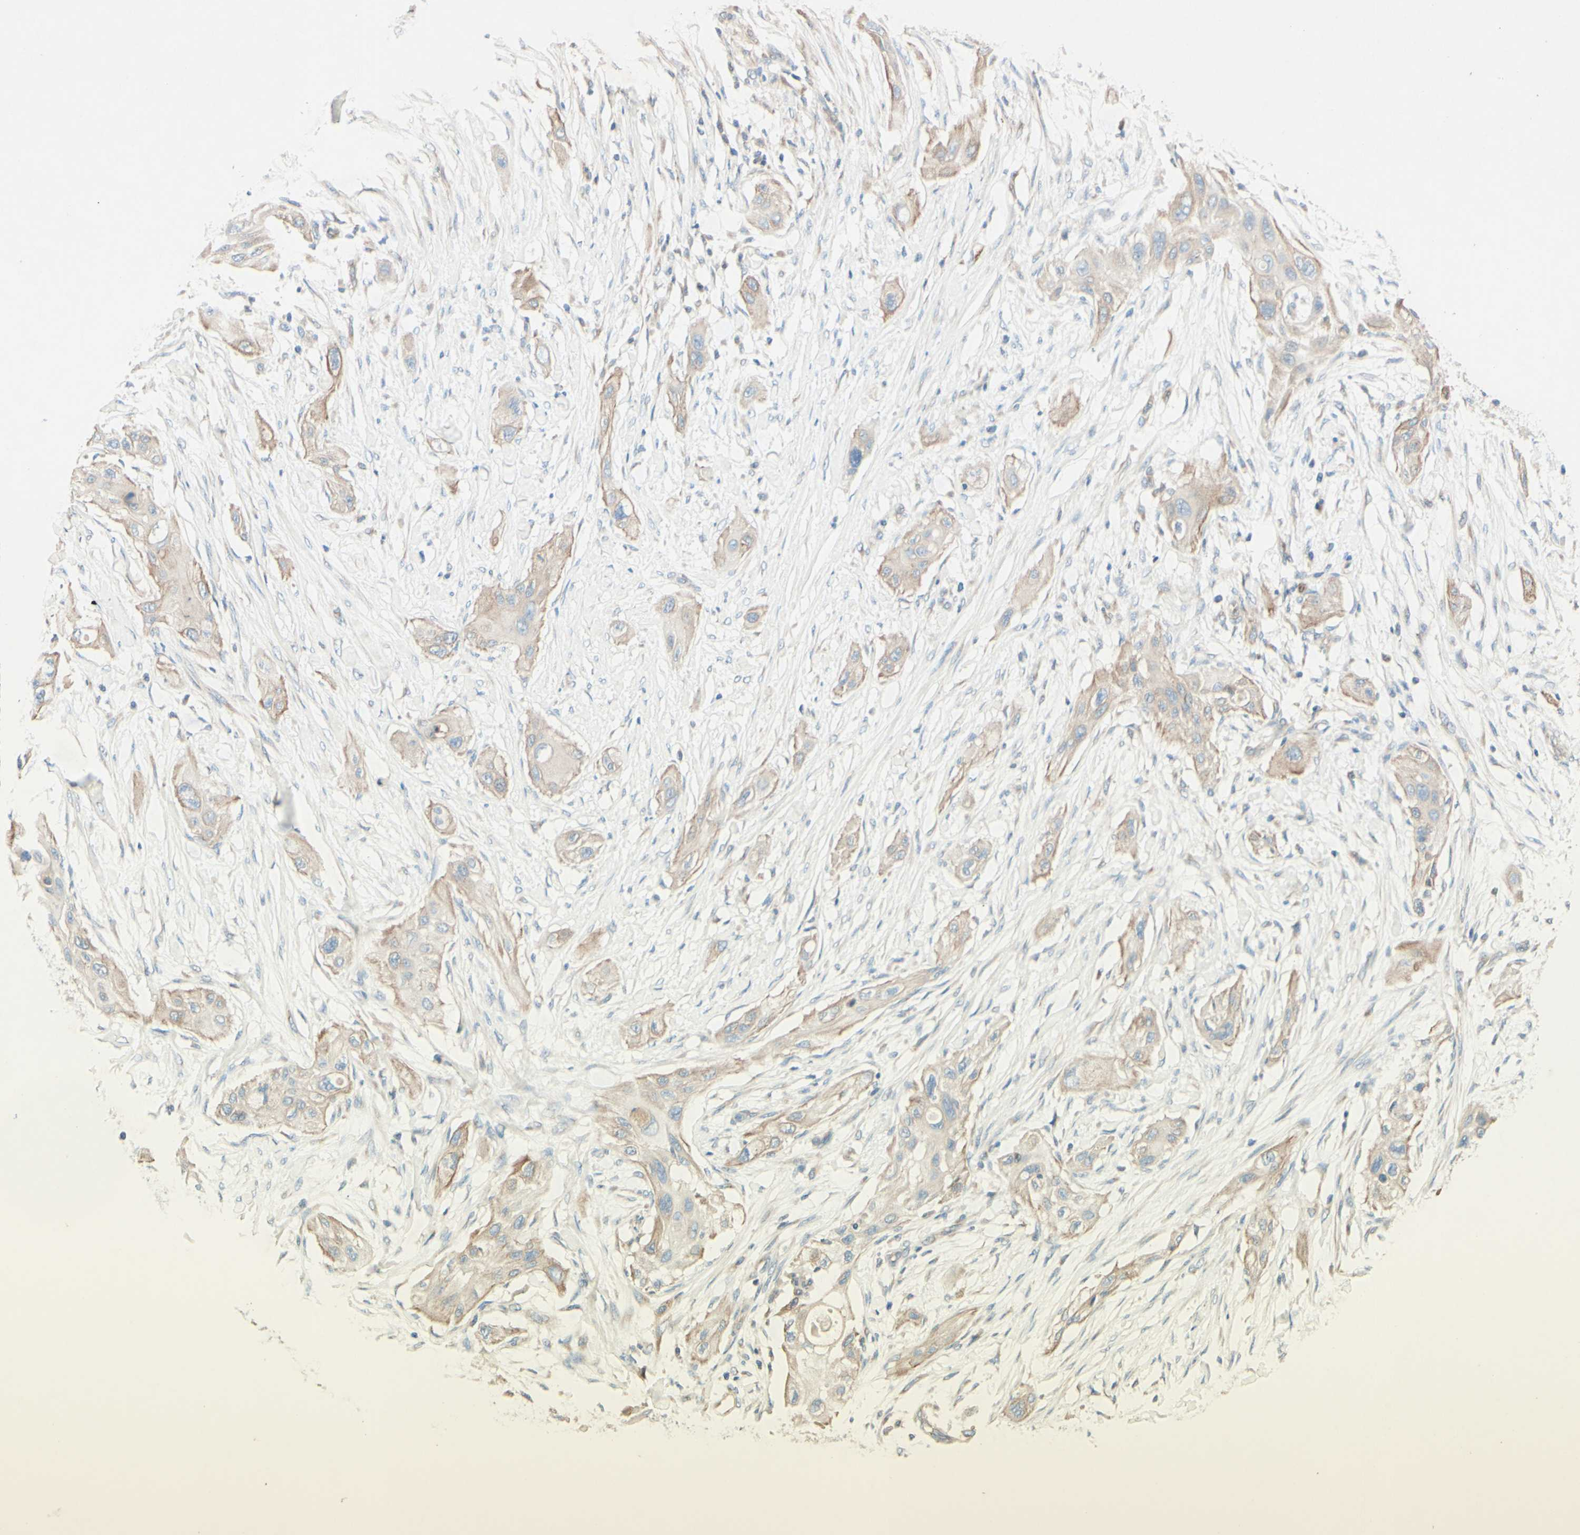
{"staining": {"intensity": "weak", "quantity": ">75%", "location": "cytoplasmic/membranous"}, "tissue": "lung cancer", "cell_type": "Tumor cells", "image_type": "cancer", "snomed": [{"axis": "morphology", "description": "Squamous cell carcinoma, NOS"}, {"axis": "topography", "description": "Lung"}], "caption": "Immunohistochemistry (DAB (3,3'-diaminobenzidine)) staining of human lung squamous cell carcinoma exhibits weak cytoplasmic/membranous protein staining in approximately >75% of tumor cells.", "gene": "MTM1", "patient": {"sex": "female", "age": 47}}